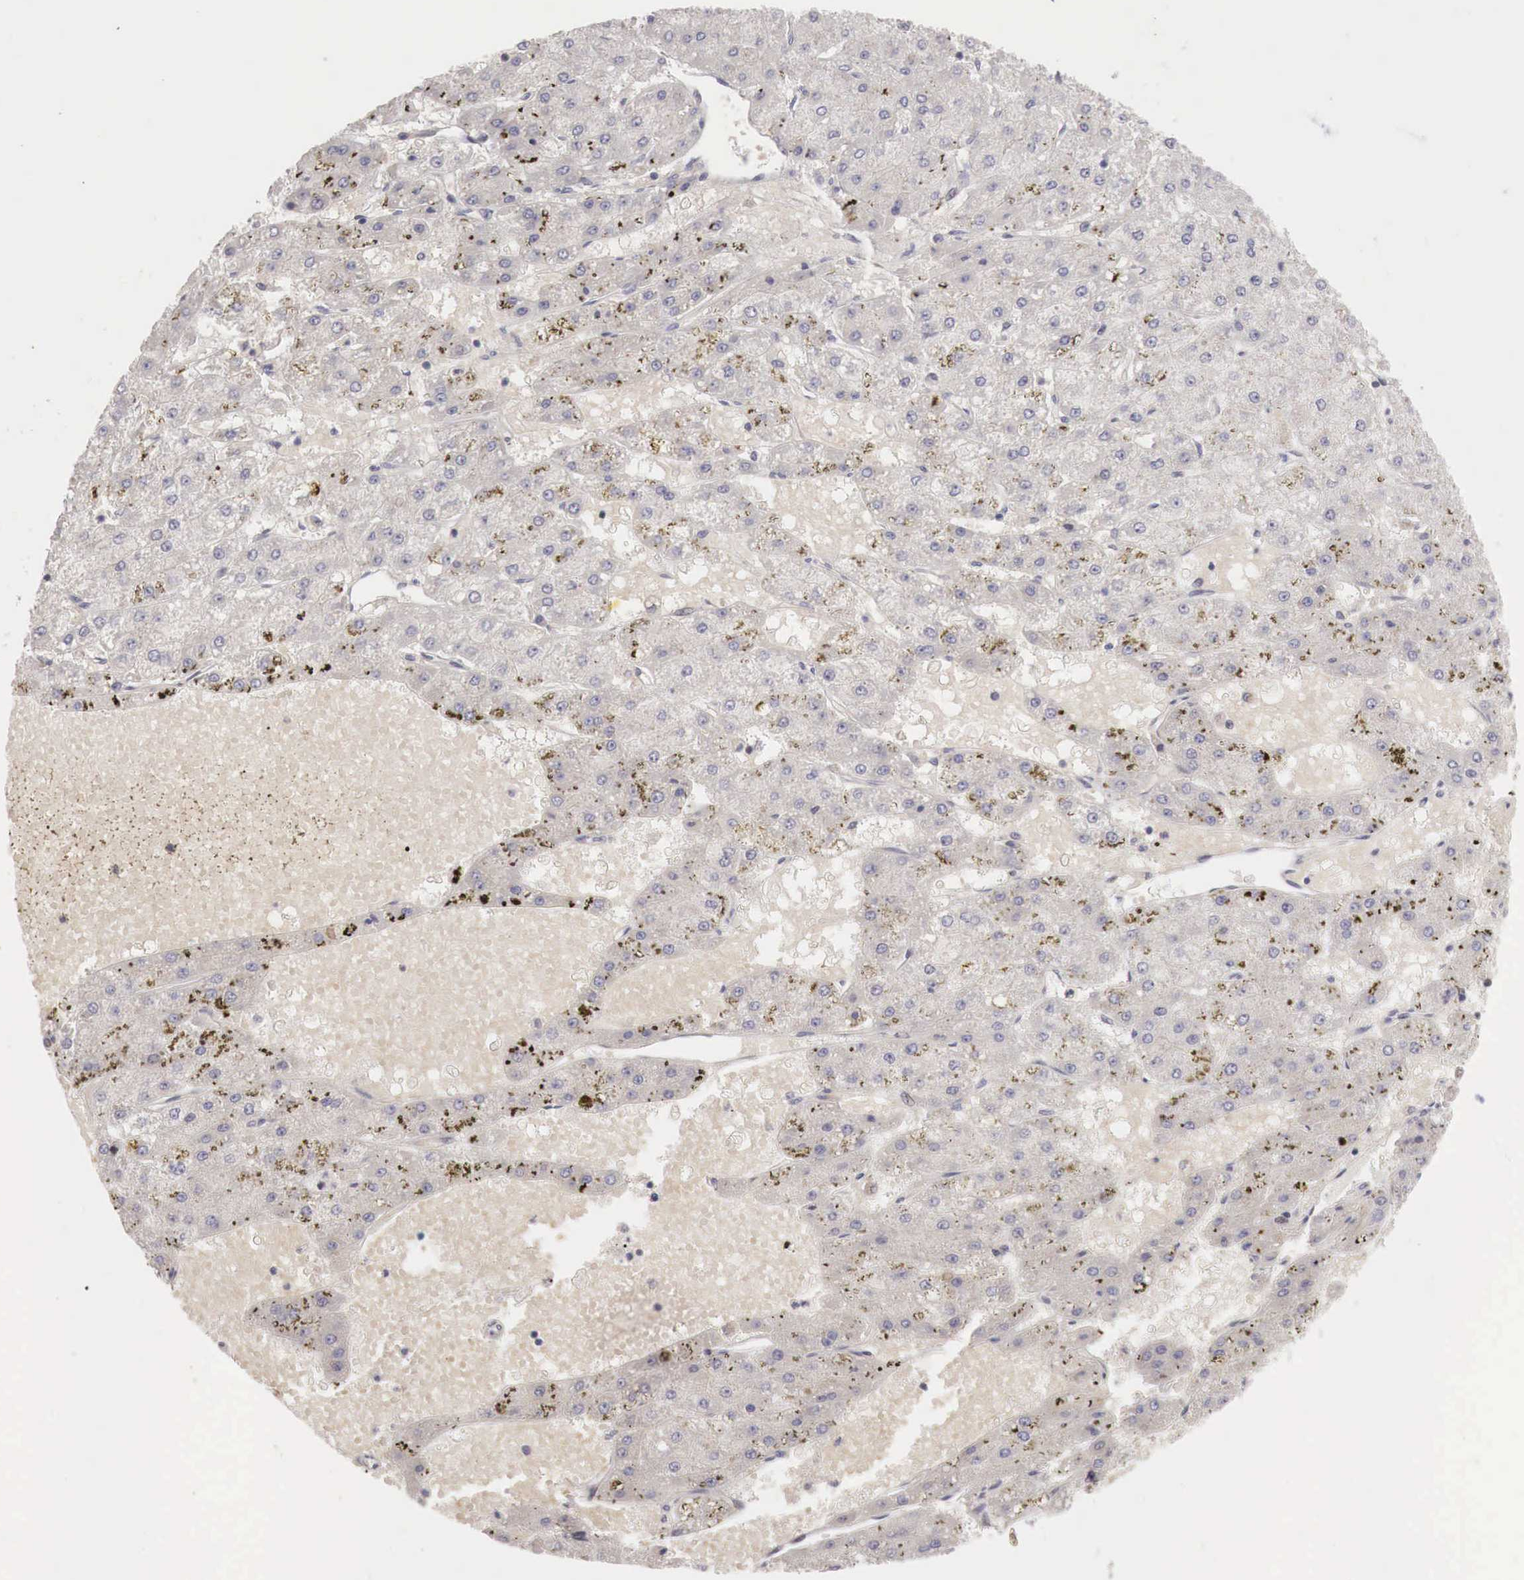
{"staining": {"intensity": "negative", "quantity": "none", "location": "none"}, "tissue": "liver cancer", "cell_type": "Tumor cells", "image_type": "cancer", "snomed": [{"axis": "morphology", "description": "Carcinoma, Hepatocellular, NOS"}, {"axis": "topography", "description": "Liver"}], "caption": "The immunohistochemistry micrograph has no significant staining in tumor cells of liver hepatocellular carcinoma tissue.", "gene": "GATA1", "patient": {"sex": "female", "age": 52}}